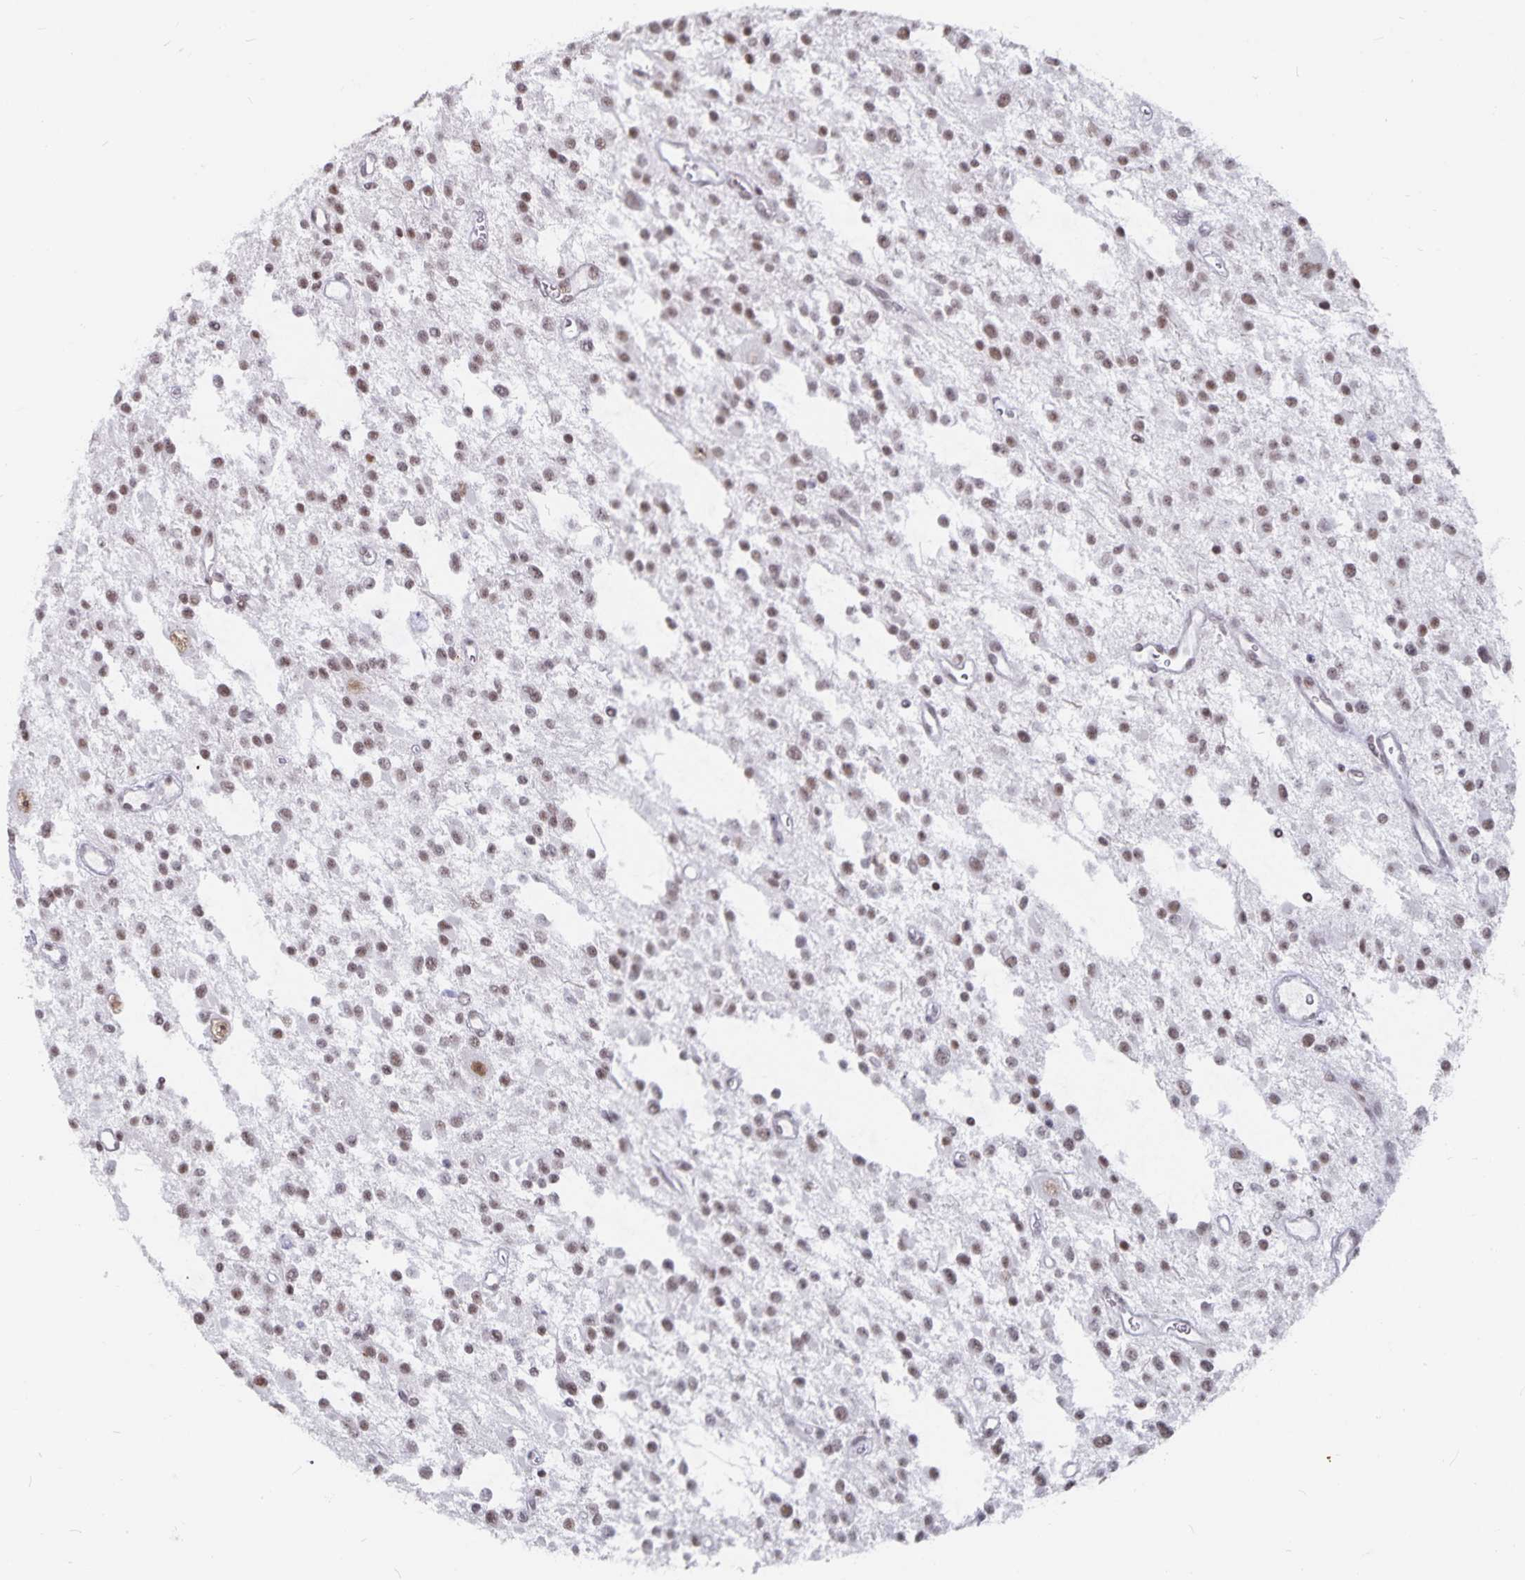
{"staining": {"intensity": "moderate", "quantity": ">75%", "location": "nuclear"}, "tissue": "glioma", "cell_type": "Tumor cells", "image_type": "cancer", "snomed": [{"axis": "morphology", "description": "Glioma, malignant, Low grade"}, {"axis": "topography", "description": "Brain"}], "caption": "An image of malignant glioma (low-grade) stained for a protein shows moderate nuclear brown staining in tumor cells.", "gene": "PBX2", "patient": {"sex": "male", "age": 43}}